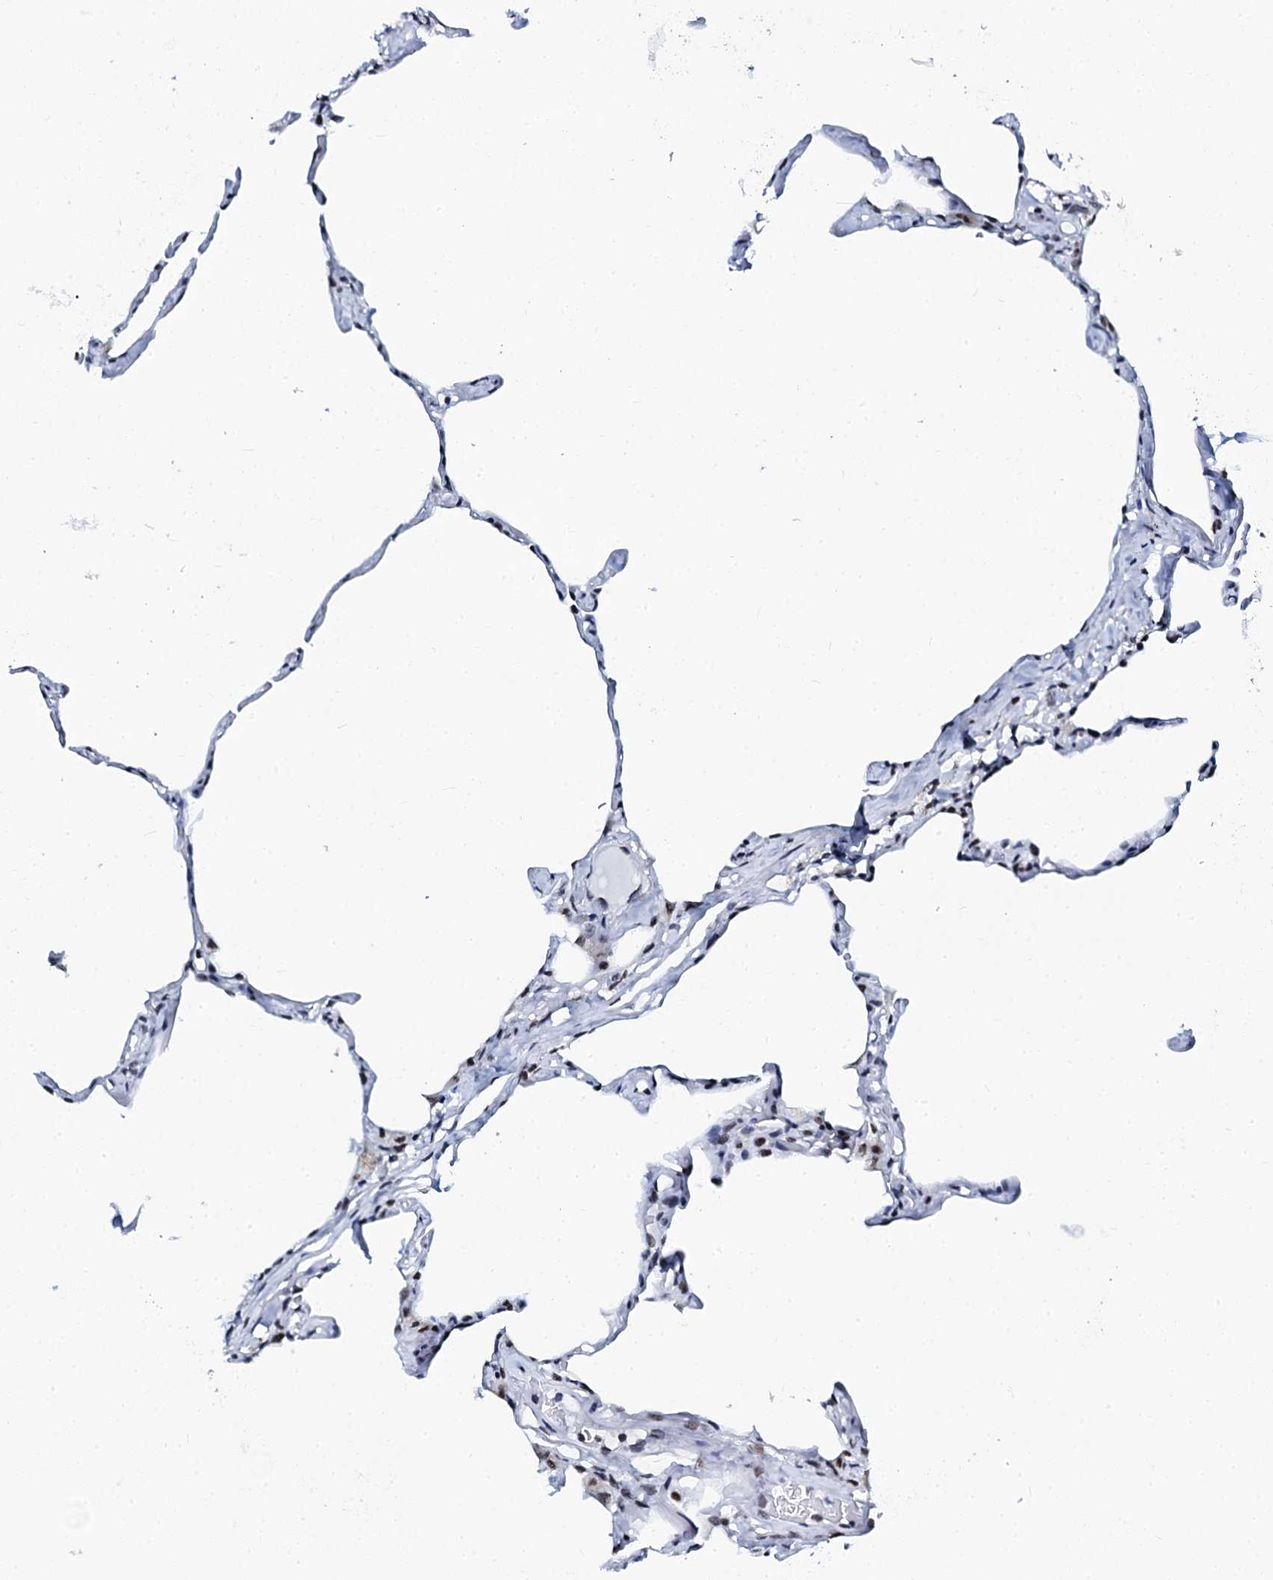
{"staining": {"intensity": "moderate", "quantity": "<25%", "location": "nuclear"}, "tissue": "lung", "cell_type": "Alveolar cells", "image_type": "normal", "snomed": [{"axis": "morphology", "description": "Normal tissue, NOS"}, {"axis": "topography", "description": "Lung"}], "caption": "This photomicrograph exhibits immunohistochemistry staining of unremarkable lung, with low moderate nuclear staining in approximately <25% of alveolar cells.", "gene": "SLTM", "patient": {"sex": "male", "age": 65}}